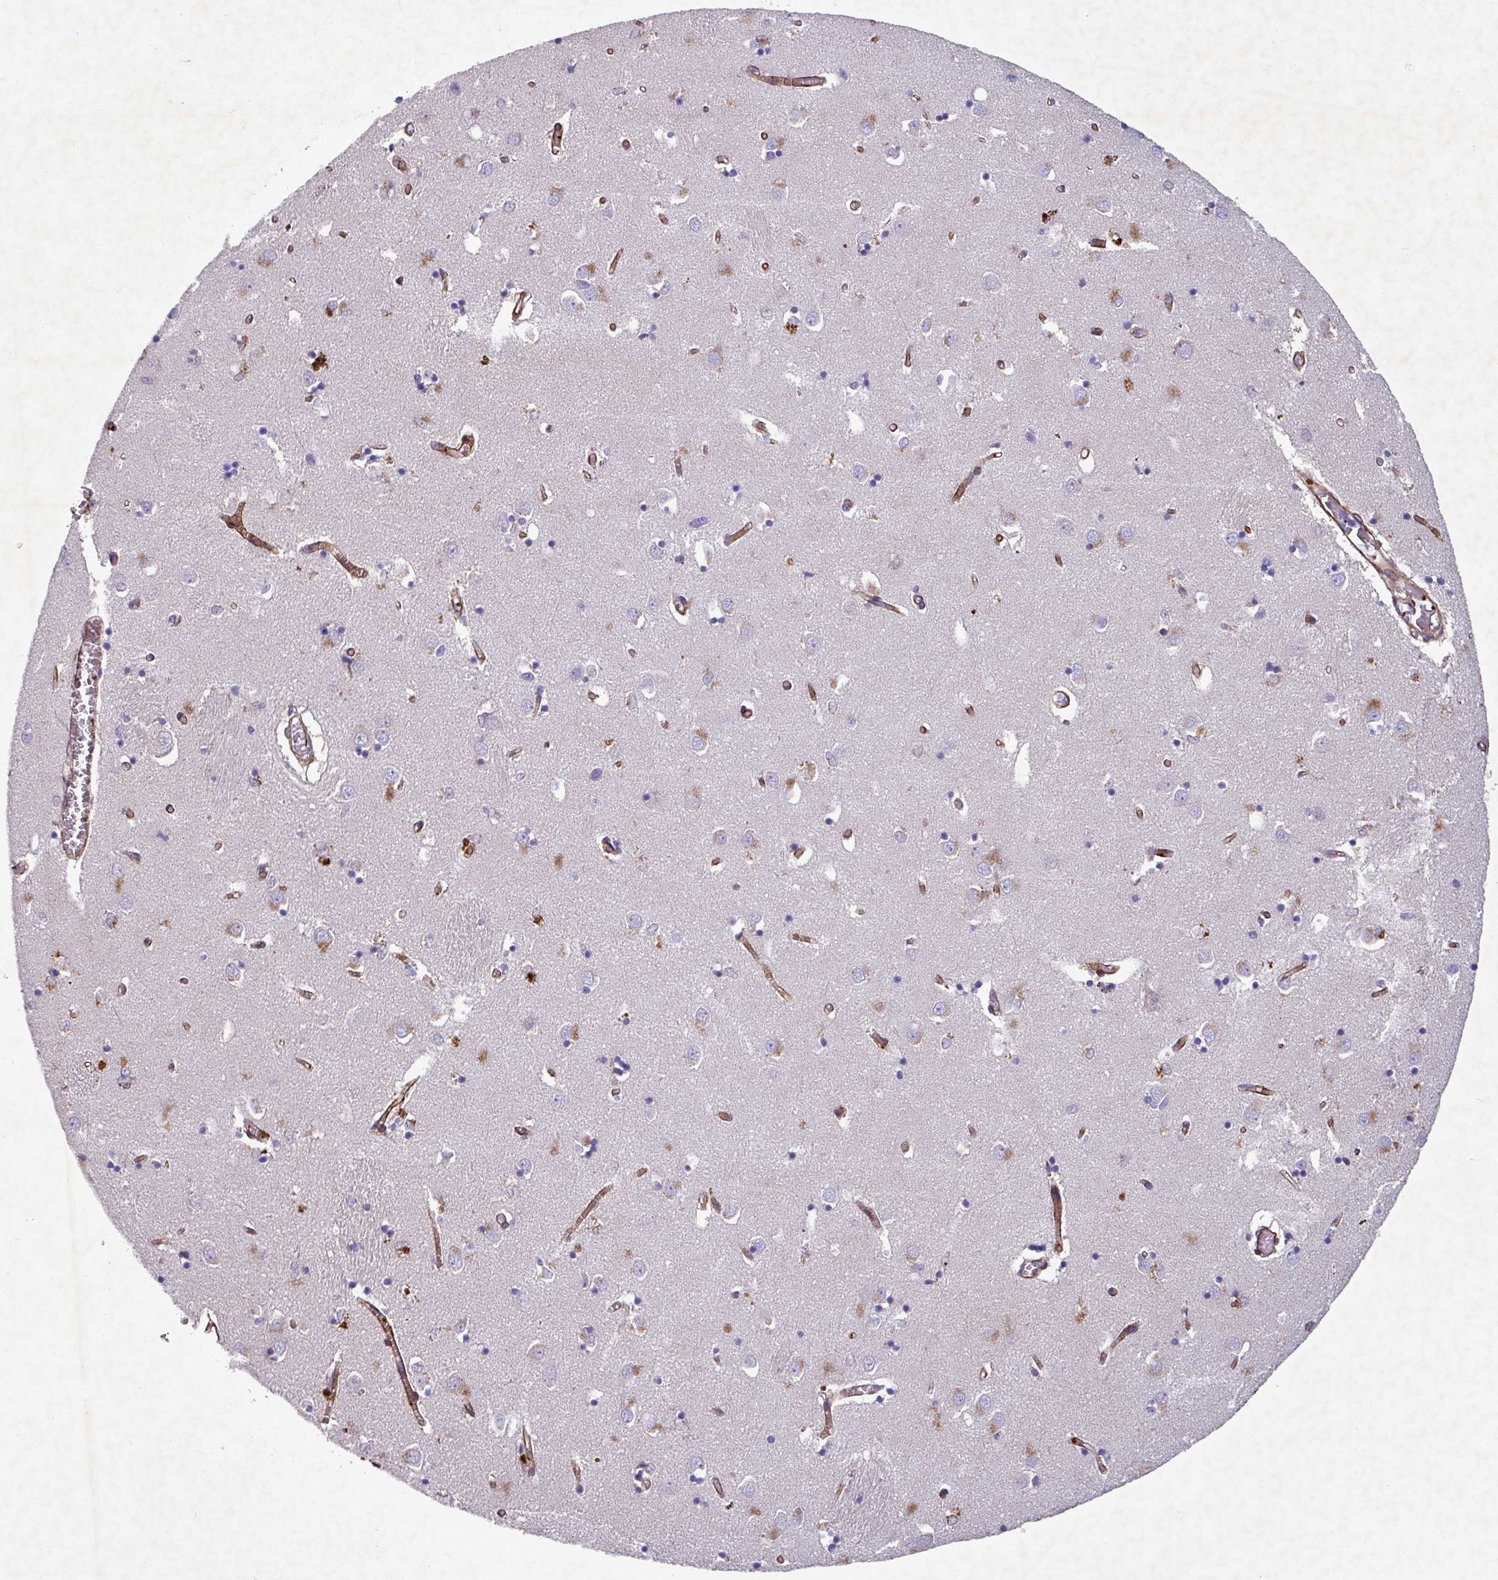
{"staining": {"intensity": "weak", "quantity": "<25%", "location": "cytoplasmic/membranous"}, "tissue": "caudate", "cell_type": "Glial cells", "image_type": "normal", "snomed": [{"axis": "morphology", "description": "Normal tissue, NOS"}, {"axis": "topography", "description": "Lateral ventricle wall"}], "caption": "A high-resolution micrograph shows immunohistochemistry staining of benign caudate, which demonstrates no significant positivity in glial cells.", "gene": "ATP2C2", "patient": {"sex": "male", "age": 70}}